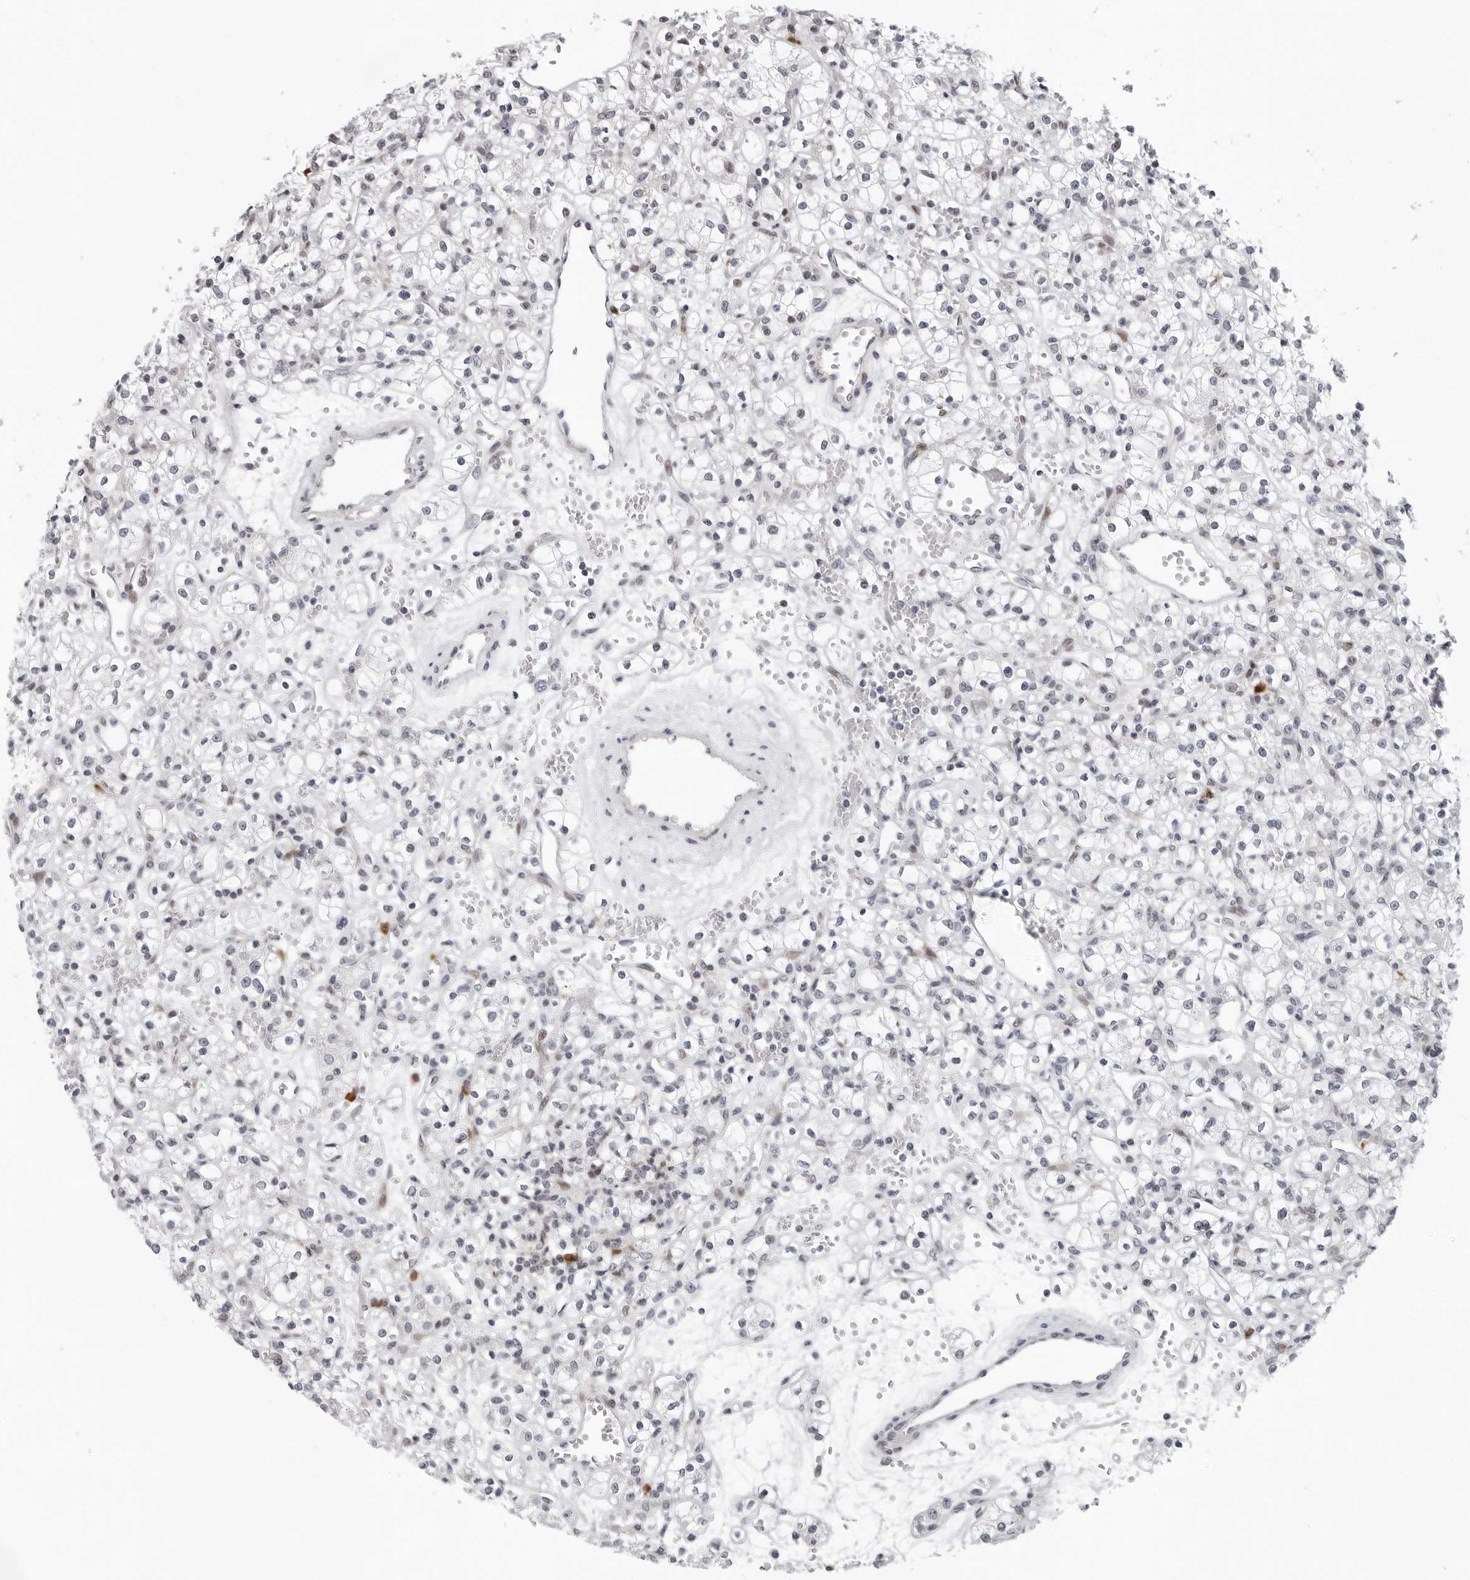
{"staining": {"intensity": "negative", "quantity": "none", "location": "none"}, "tissue": "renal cancer", "cell_type": "Tumor cells", "image_type": "cancer", "snomed": [{"axis": "morphology", "description": "Adenocarcinoma, NOS"}, {"axis": "topography", "description": "Kidney"}], "caption": "An IHC image of renal cancer (adenocarcinoma) is shown. There is no staining in tumor cells of renal cancer (adenocarcinoma). (DAB IHC, high magnification).", "gene": "PIP4K2C", "patient": {"sex": "female", "age": 59}}